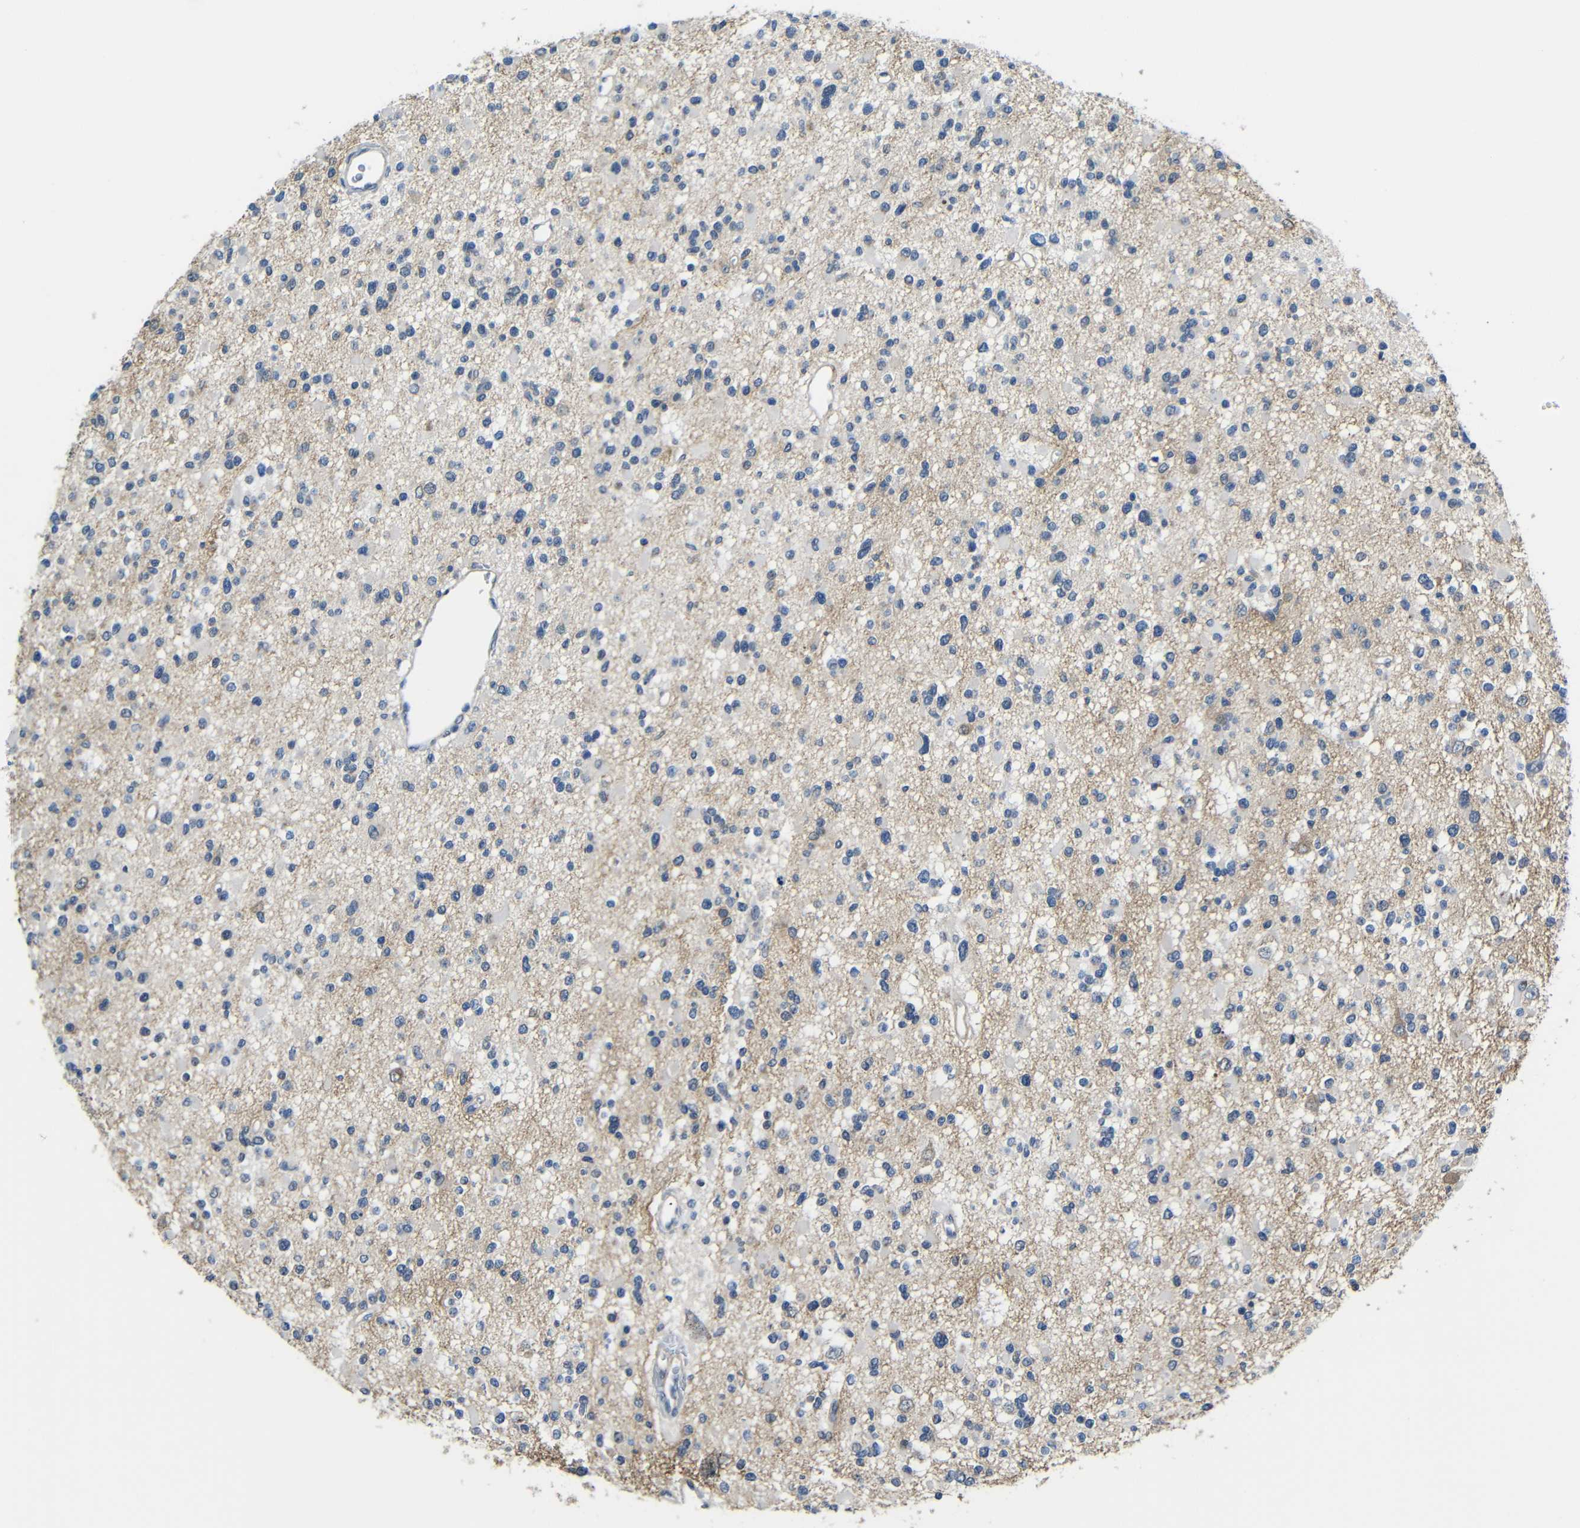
{"staining": {"intensity": "negative", "quantity": "none", "location": "none"}, "tissue": "glioma", "cell_type": "Tumor cells", "image_type": "cancer", "snomed": [{"axis": "morphology", "description": "Glioma, malignant, Low grade"}, {"axis": "topography", "description": "Brain"}], "caption": "This is a histopathology image of immunohistochemistry staining of glioma, which shows no positivity in tumor cells.", "gene": "ZNF90", "patient": {"sex": "female", "age": 22}}